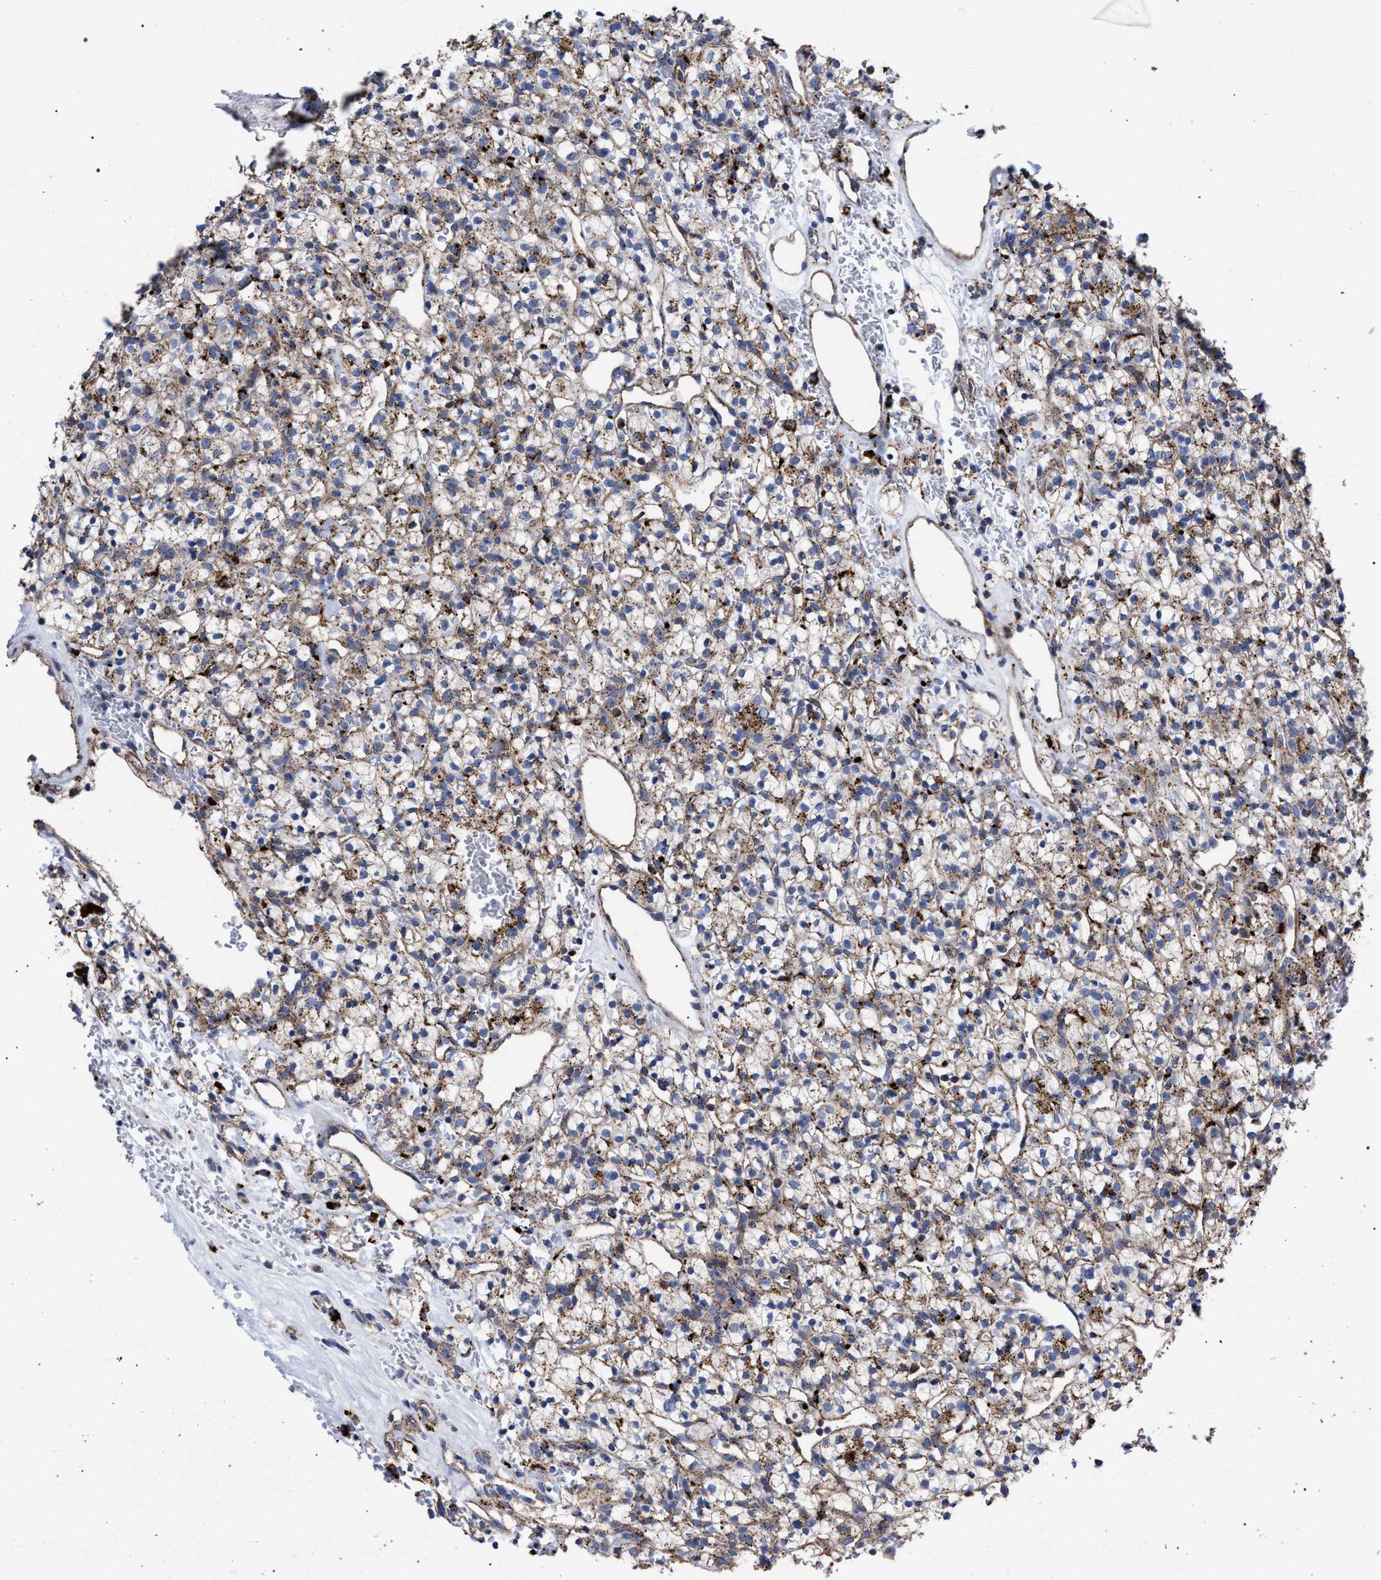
{"staining": {"intensity": "moderate", "quantity": ">75%", "location": "cytoplasmic/membranous"}, "tissue": "renal cancer", "cell_type": "Tumor cells", "image_type": "cancer", "snomed": [{"axis": "morphology", "description": "Adenocarcinoma, NOS"}, {"axis": "topography", "description": "Kidney"}], "caption": "Renal cancer stained with immunohistochemistry (IHC) exhibits moderate cytoplasmic/membranous expression in about >75% of tumor cells.", "gene": "PPT1", "patient": {"sex": "female", "age": 57}}